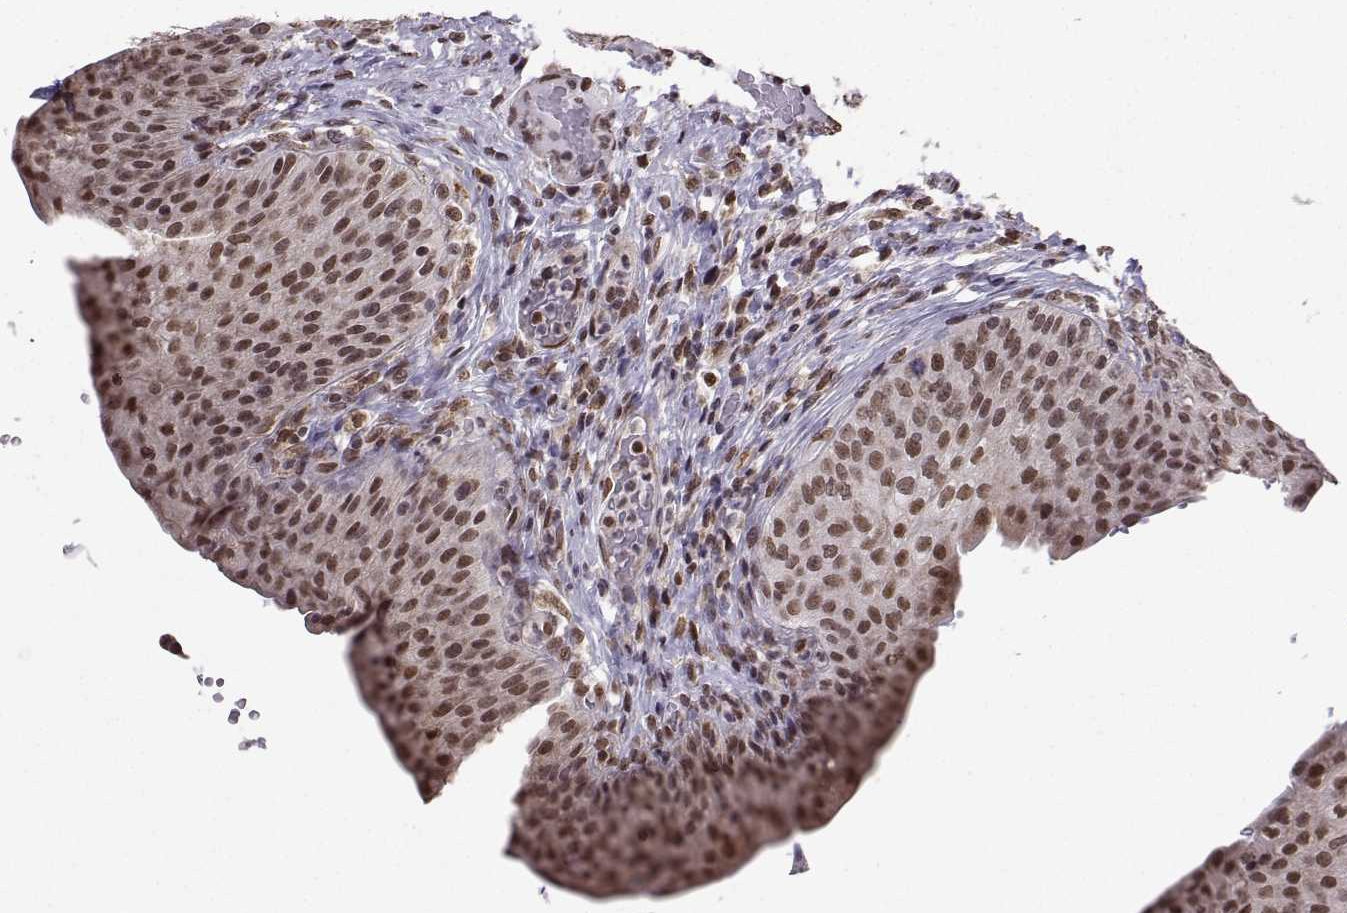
{"staining": {"intensity": "weak", "quantity": ">75%", "location": "nuclear"}, "tissue": "urinary bladder", "cell_type": "Urothelial cells", "image_type": "normal", "snomed": [{"axis": "morphology", "description": "Normal tissue, NOS"}, {"axis": "topography", "description": "Urinary bladder"}], "caption": "Urinary bladder stained with DAB immunohistochemistry (IHC) exhibits low levels of weak nuclear expression in approximately >75% of urothelial cells.", "gene": "EZH1", "patient": {"sex": "male", "age": 66}}